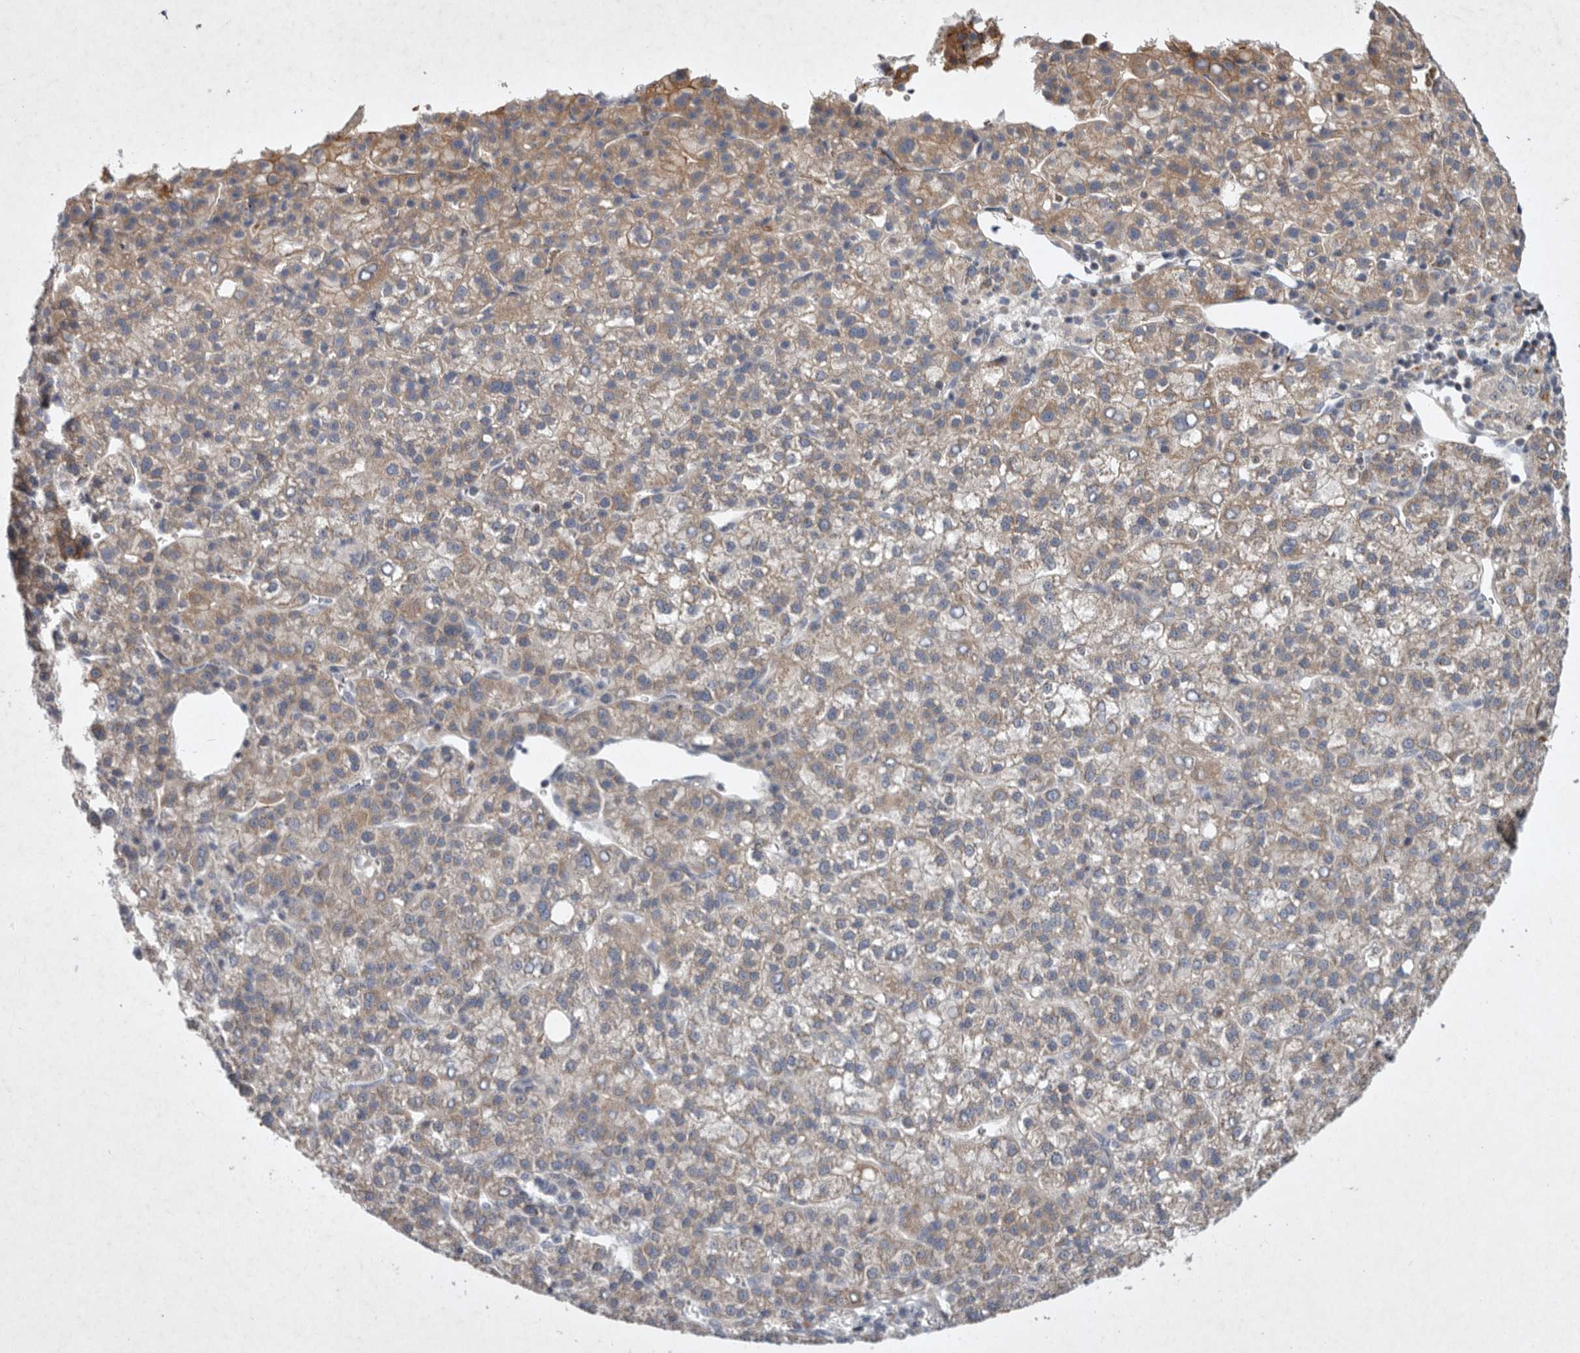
{"staining": {"intensity": "weak", "quantity": "25%-75%", "location": "cytoplasmic/membranous"}, "tissue": "liver cancer", "cell_type": "Tumor cells", "image_type": "cancer", "snomed": [{"axis": "morphology", "description": "Carcinoma, Hepatocellular, NOS"}, {"axis": "topography", "description": "Liver"}], "caption": "Tumor cells exhibit weak cytoplasmic/membranous expression in about 25%-75% of cells in liver hepatocellular carcinoma. (IHC, brightfield microscopy, high magnification).", "gene": "TNFSF14", "patient": {"sex": "female", "age": 58}}